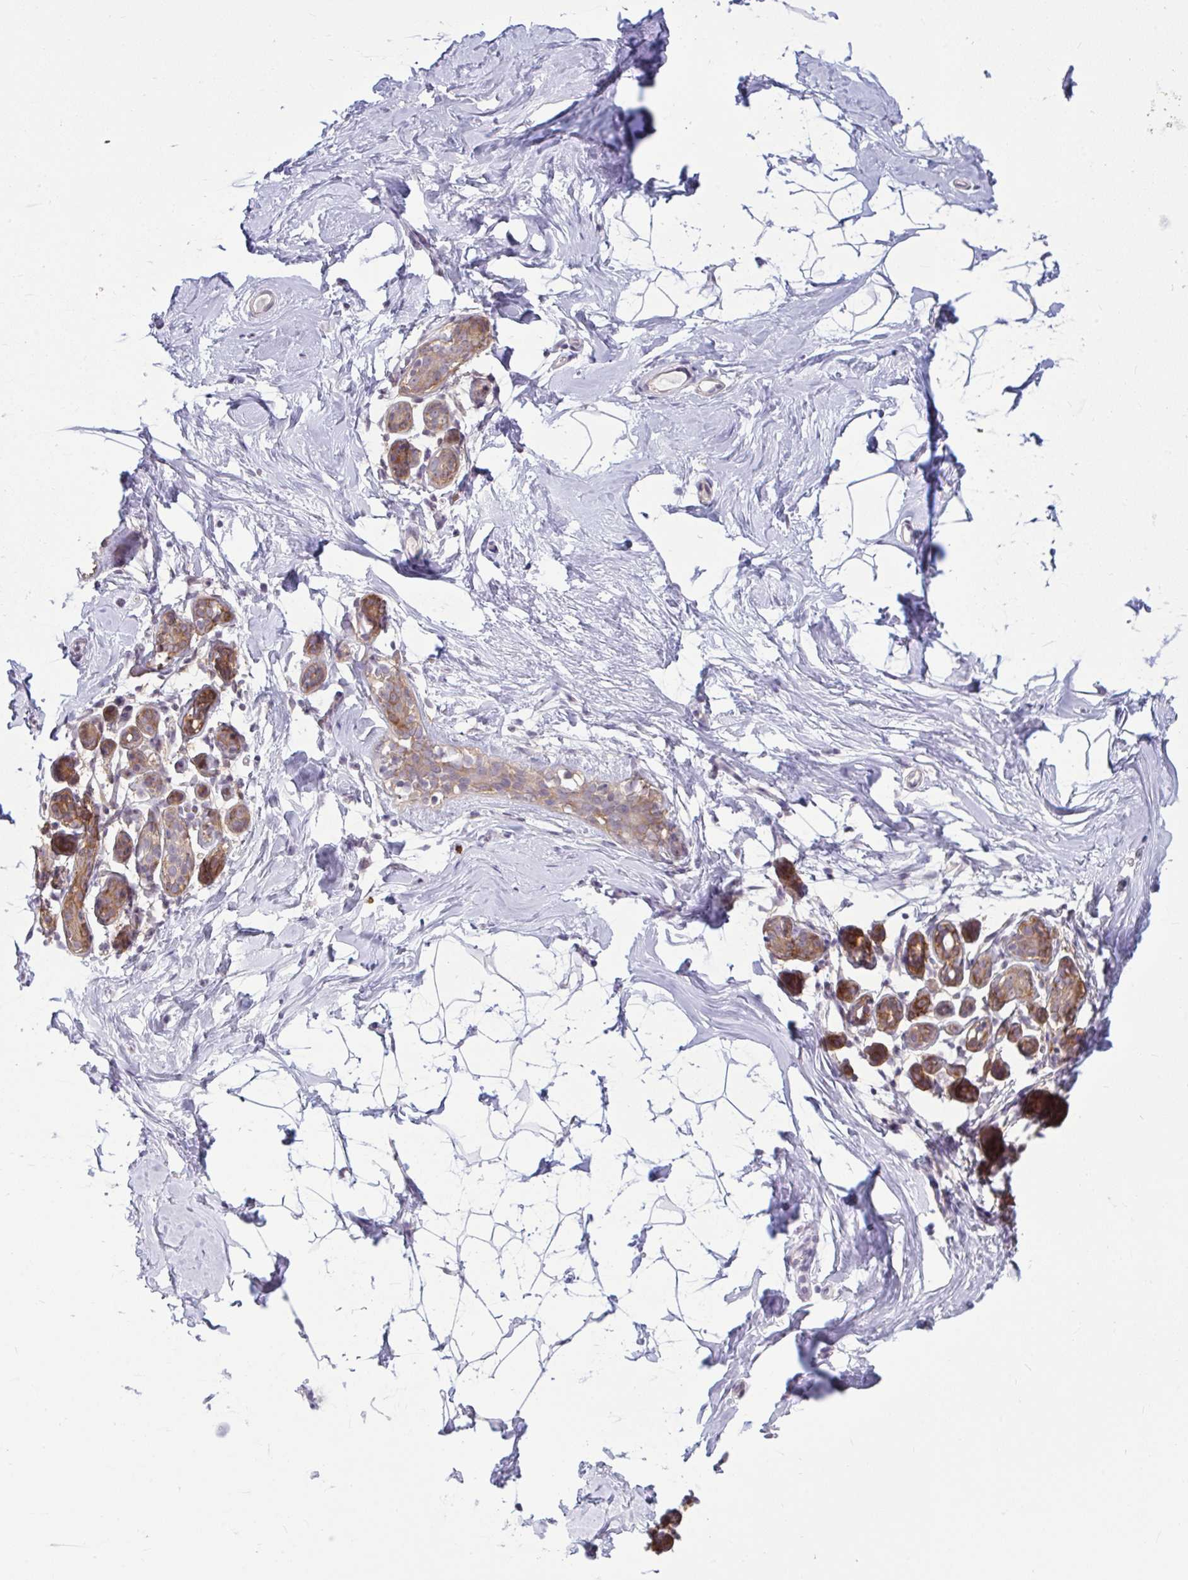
{"staining": {"intensity": "negative", "quantity": "none", "location": "none"}, "tissue": "breast", "cell_type": "Adipocytes", "image_type": "normal", "snomed": [{"axis": "morphology", "description": "Normal tissue, NOS"}, {"axis": "topography", "description": "Breast"}], "caption": "High magnification brightfield microscopy of unremarkable breast stained with DAB (3,3'-diaminobenzidine) (brown) and counterstained with hematoxylin (blue): adipocytes show no significant expression.", "gene": "TBC1D4", "patient": {"sex": "female", "age": 32}}